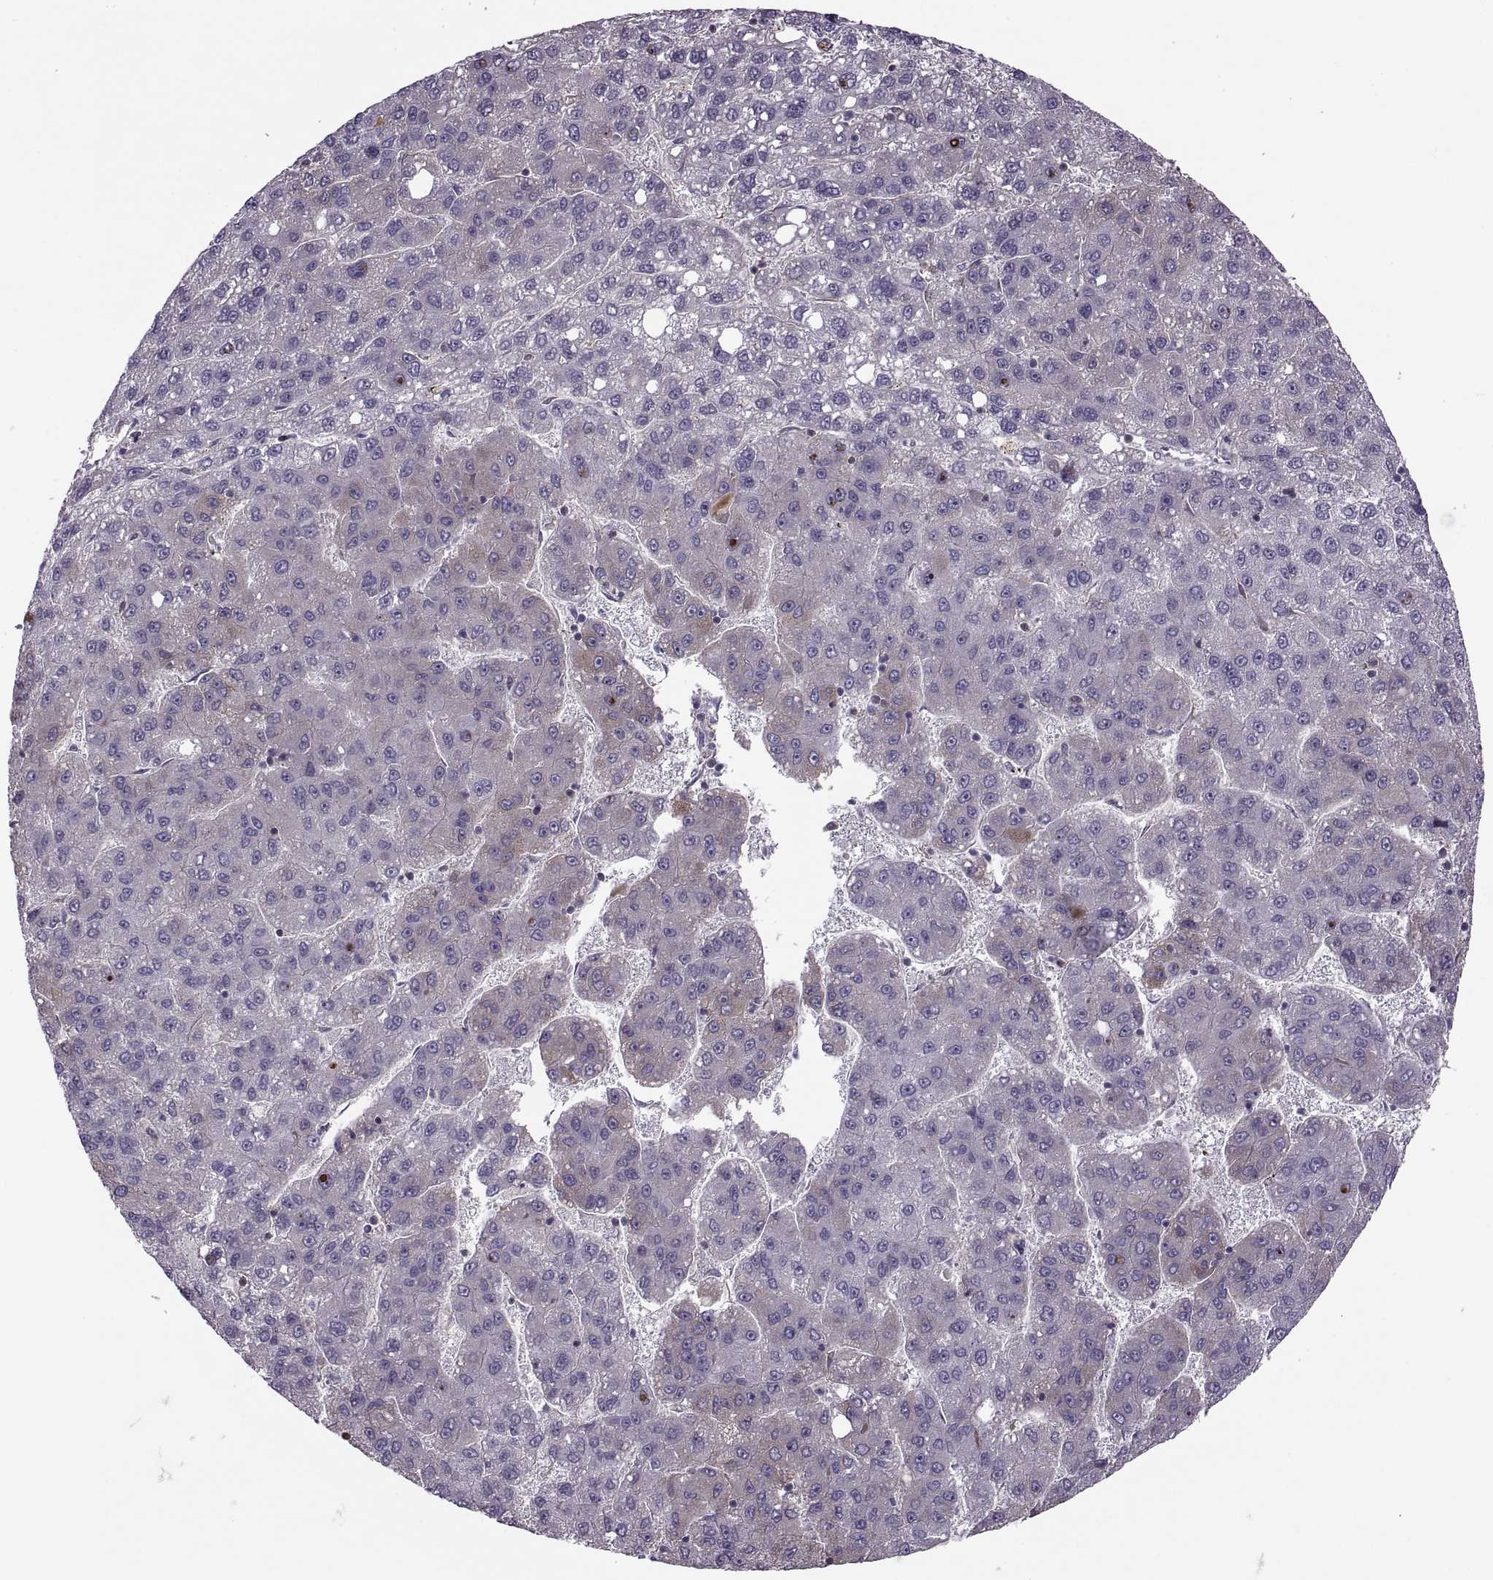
{"staining": {"intensity": "negative", "quantity": "none", "location": "none"}, "tissue": "liver cancer", "cell_type": "Tumor cells", "image_type": "cancer", "snomed": [{"axis": "morphology", "description": "Carcinoma, Hepatocellular, NOS"}, {"axis": "topography", "description": "Liver"}], "caption": "Tumor cells are negative for protein expression in human liver cancer (hepatocellular carcinoma).", "gene": "SLC2A3", "patient": {"sex": "female", "age": 82}}